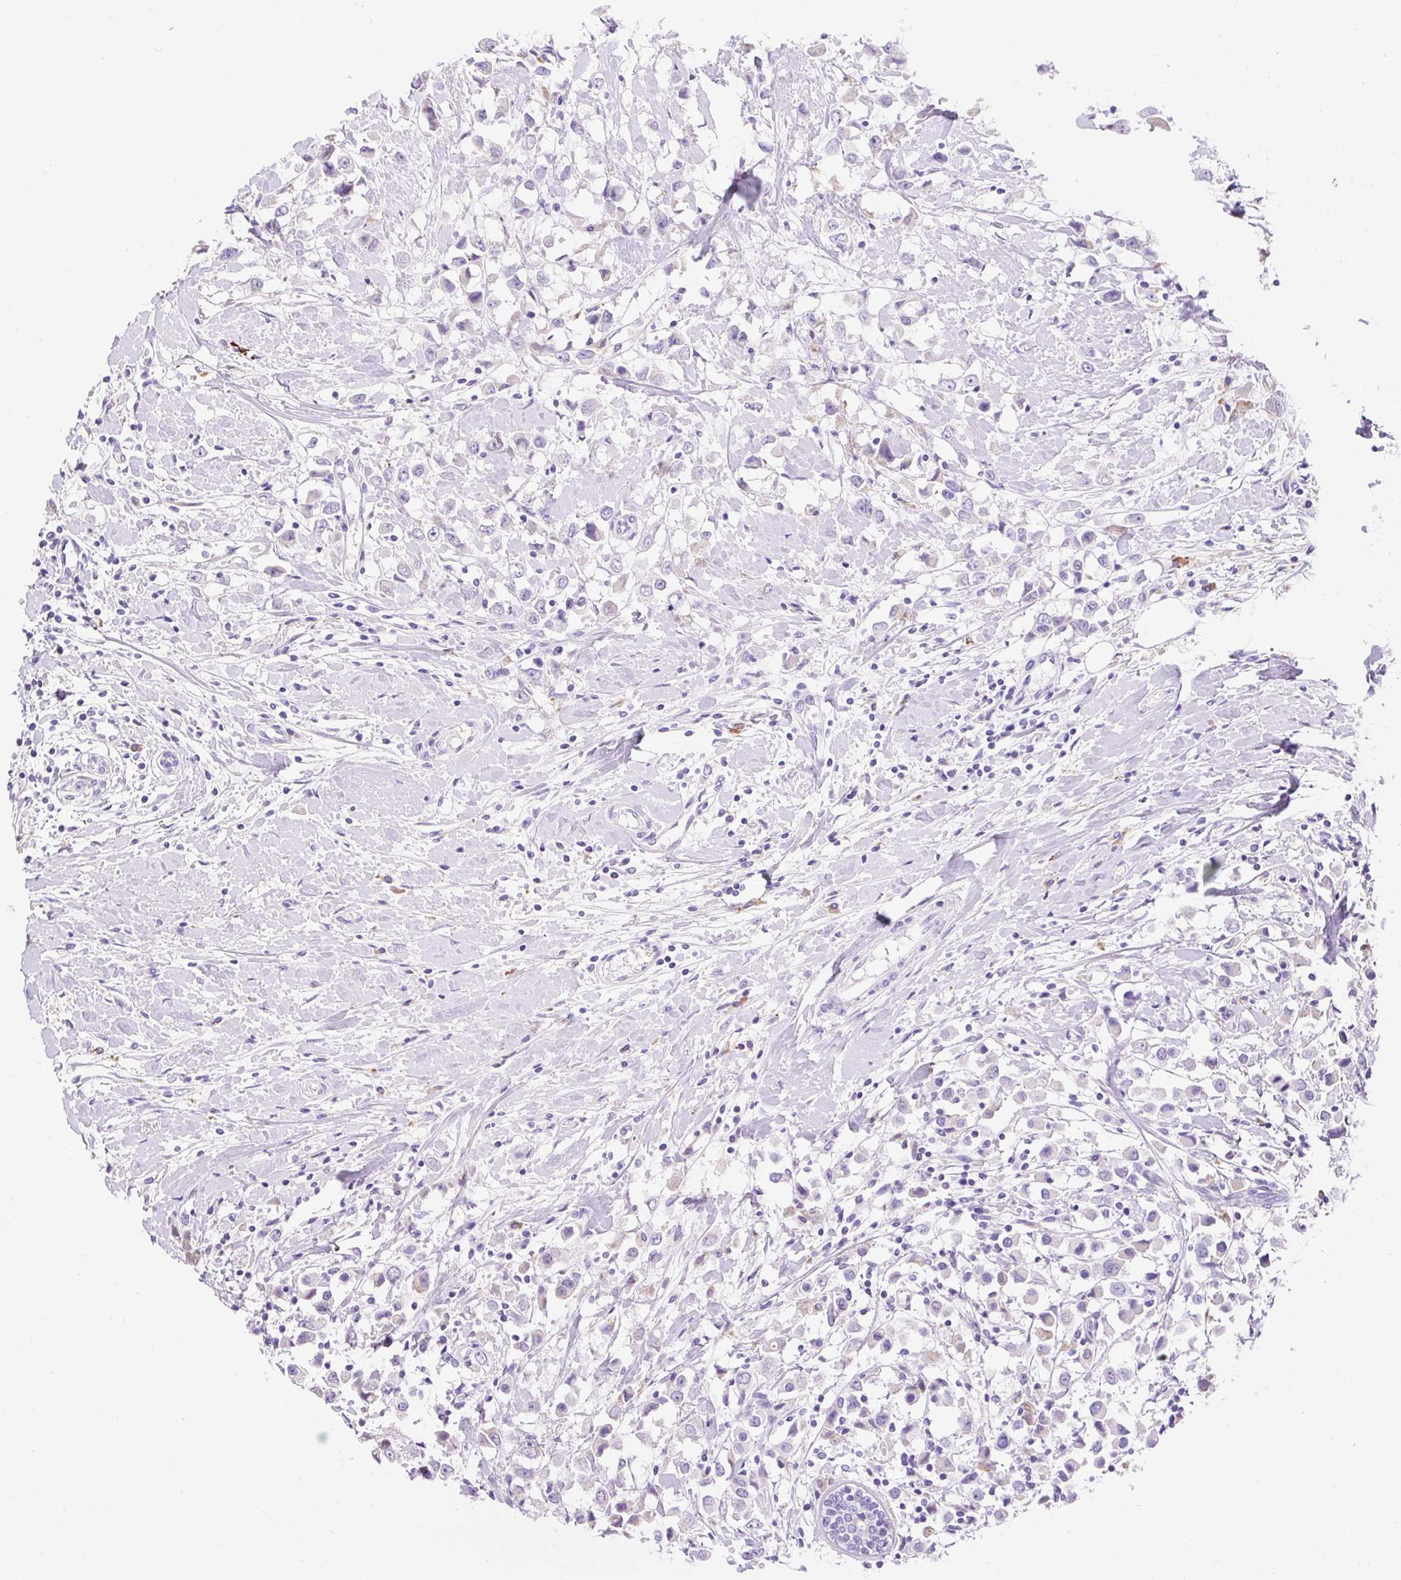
{"staining": {"intensity": "negative", "quantity": "none", "location": "none"}, "tissue": "breast cancer", "cell_type": "Tumor cells", "image_type": "cancer", "snomed": [{"axis": "morphology", "description": "Duct carcinoma"}, {"axis": "topography", "description": "Breast"}], "caption": "High magnification brightfield microscopy of breast cancer (invasive ductal carcinoma) stained with DAB (3,3'-diaminobenzidine) (brown) and counterstained with hematoxylin (blue): tumor cells show no significant staining.", "gene": "HEXB", "patient": {"sex": "female", "age": 61}}